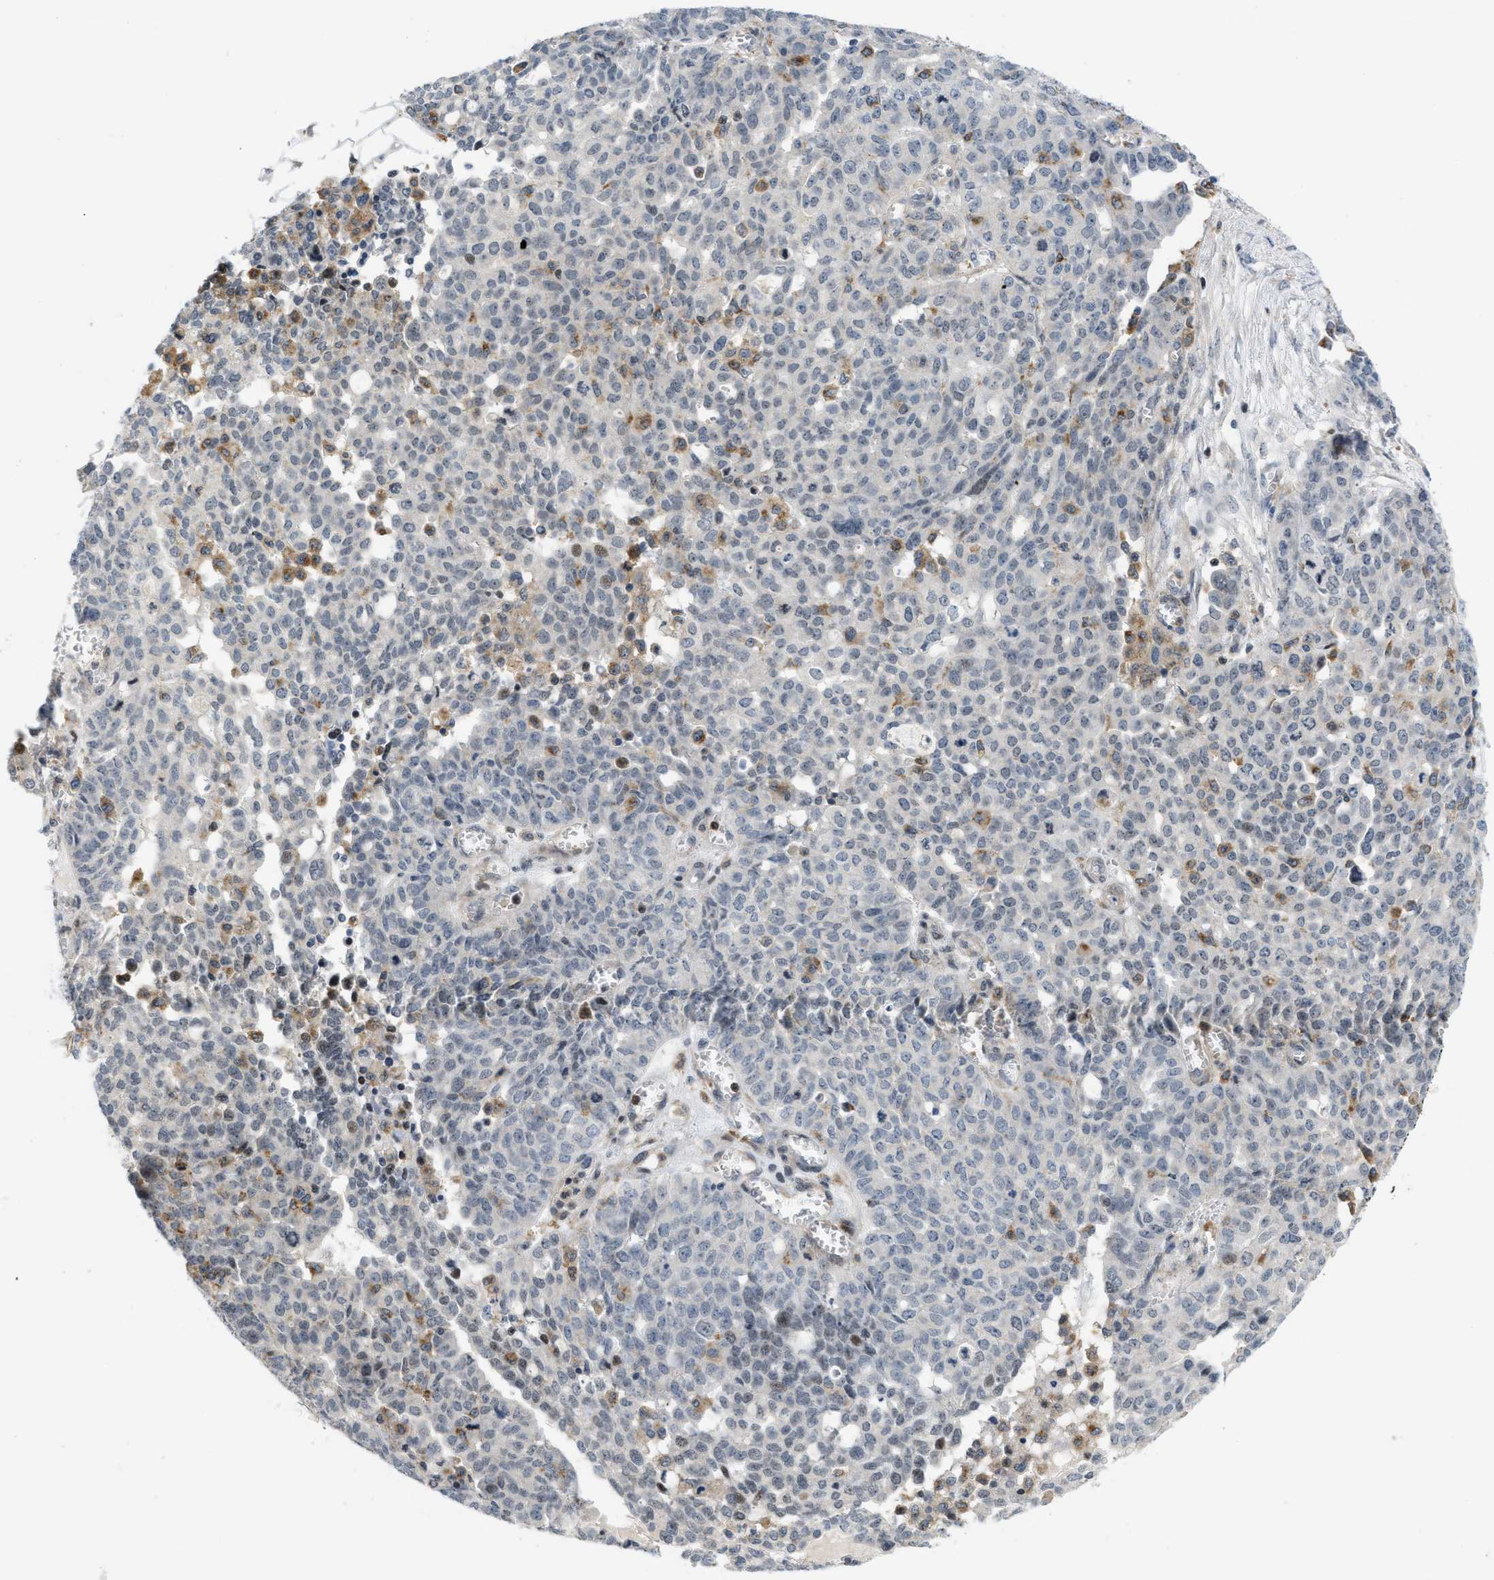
{"staining": {"intensity": "moderate", "quantity": "<25%", "location": "nuclear"}, "tissue": "ovarian cancer", "cell_type": "Tumor cells", "image_type": "cancer", "snomed": [{"axis": "morphology", "description": "Cystadenocarcinoma, serous, NOS"}, {"axis": "topography", "description": "Ovary"}], "caption": "Ovarian serous cystadenocarcinoma tissue reveals moderate nuclear expression in approximately <25% of tumor cells, visualized by immunohistochemistry. (Brightfield microscopy of DAB IHC at high magnification).", "gene": "ING1", "patient": {"sex": "female", "age": 56}}